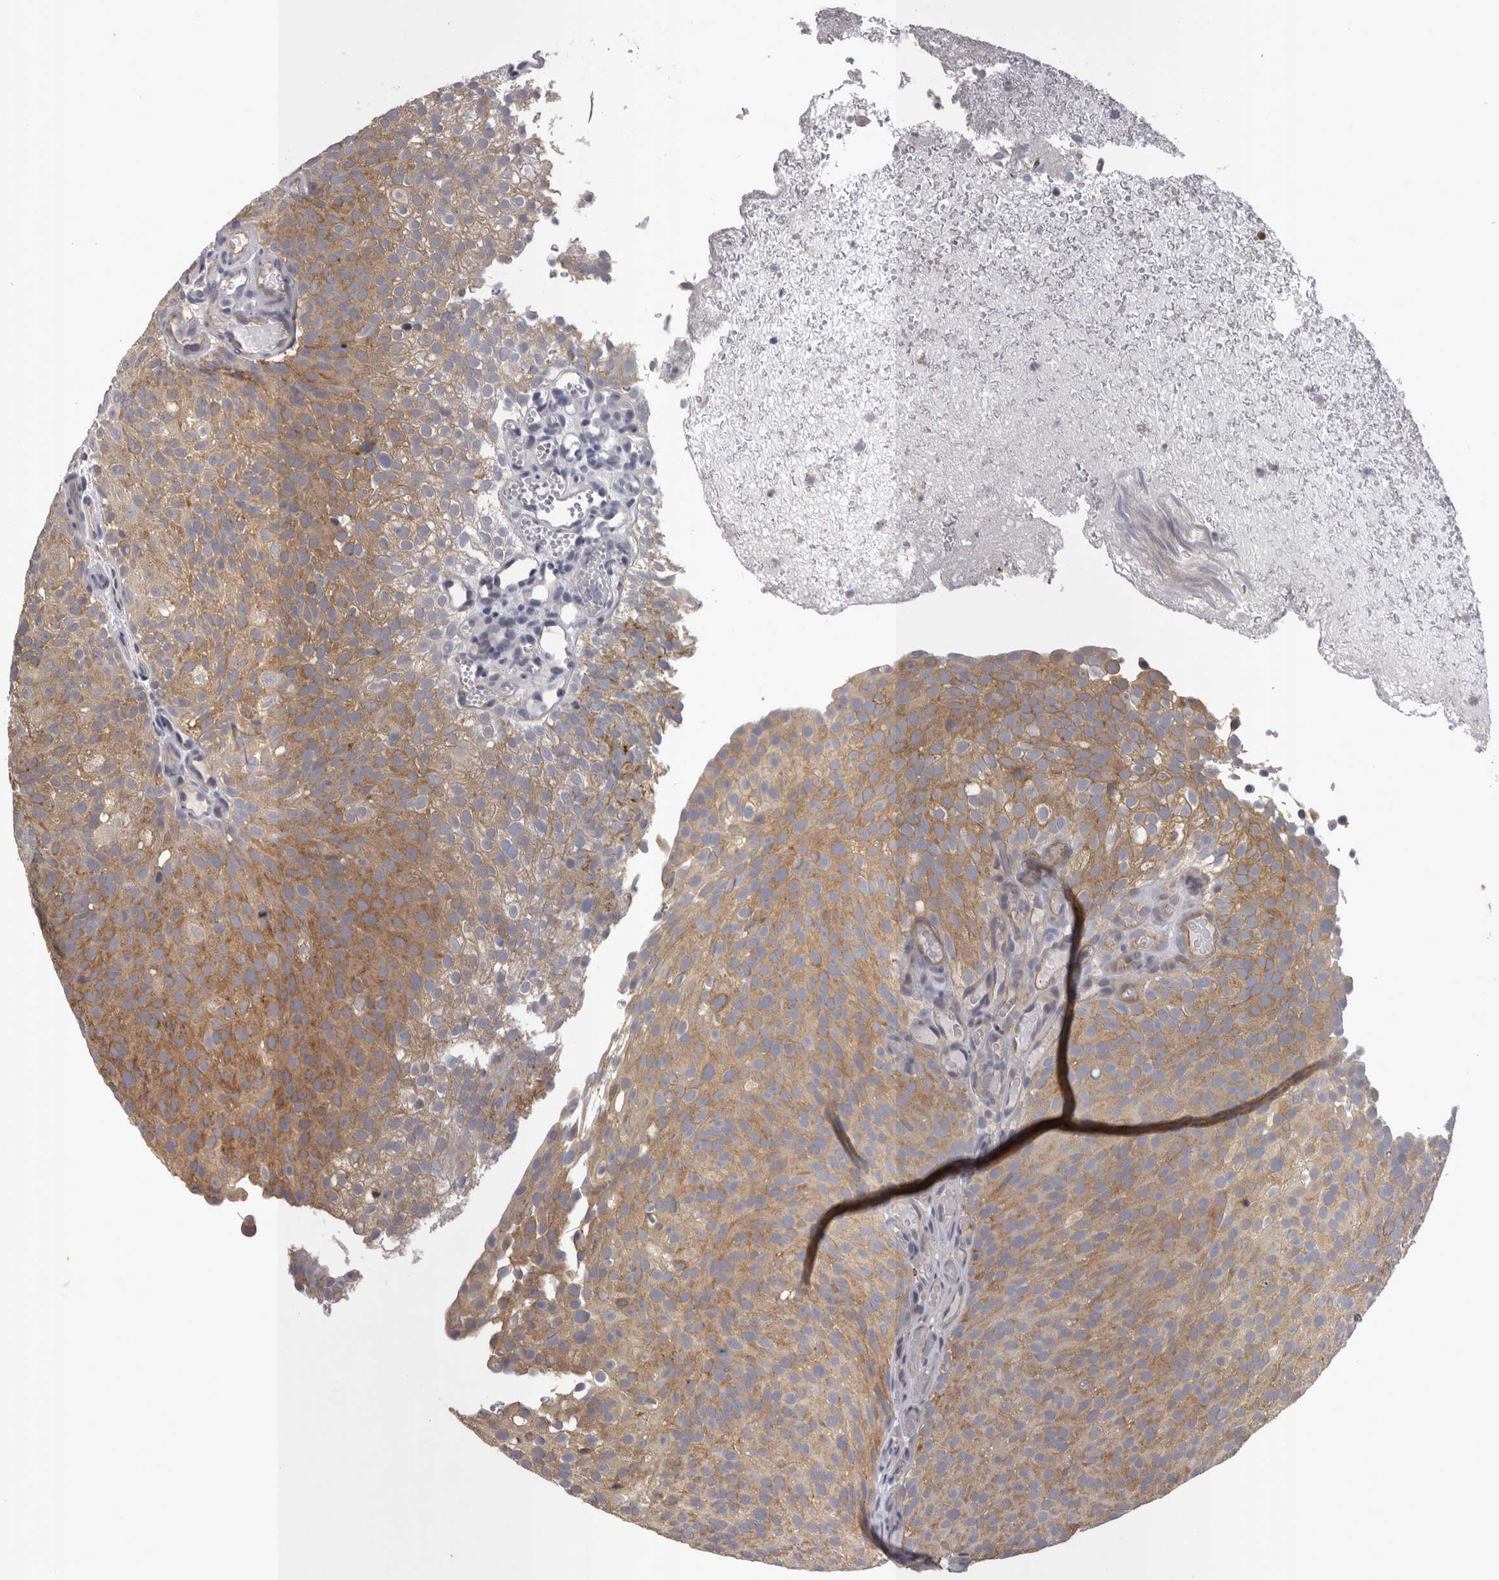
{"staining": {"intensity": "moderate", "quantity": ">75%", "location": "cytoplasmic/membranous"}, "tissue": "urothelial cancer", "cell_type": "Tumor cells", "image_type": "cancer", "snomed": [{"axis": "morphology", "description": "Urothelial carcinoma, Low grade"}, {"axis": "topography", "description": "Urinary bladder"}], "caption": "Immunohistochemistry (IHC) (DAB (3,3'-diaminobenzidine)) staining of low-grade urothelial carcinoma demonstrates moderate cytoplasmic/membranous protein expression in about >75% of tumor cells. (Brightfield microscopy of DAB IHC at high magnification).", "gene": "LYZL6", "patient": {"sex": "male", "age": 78}}